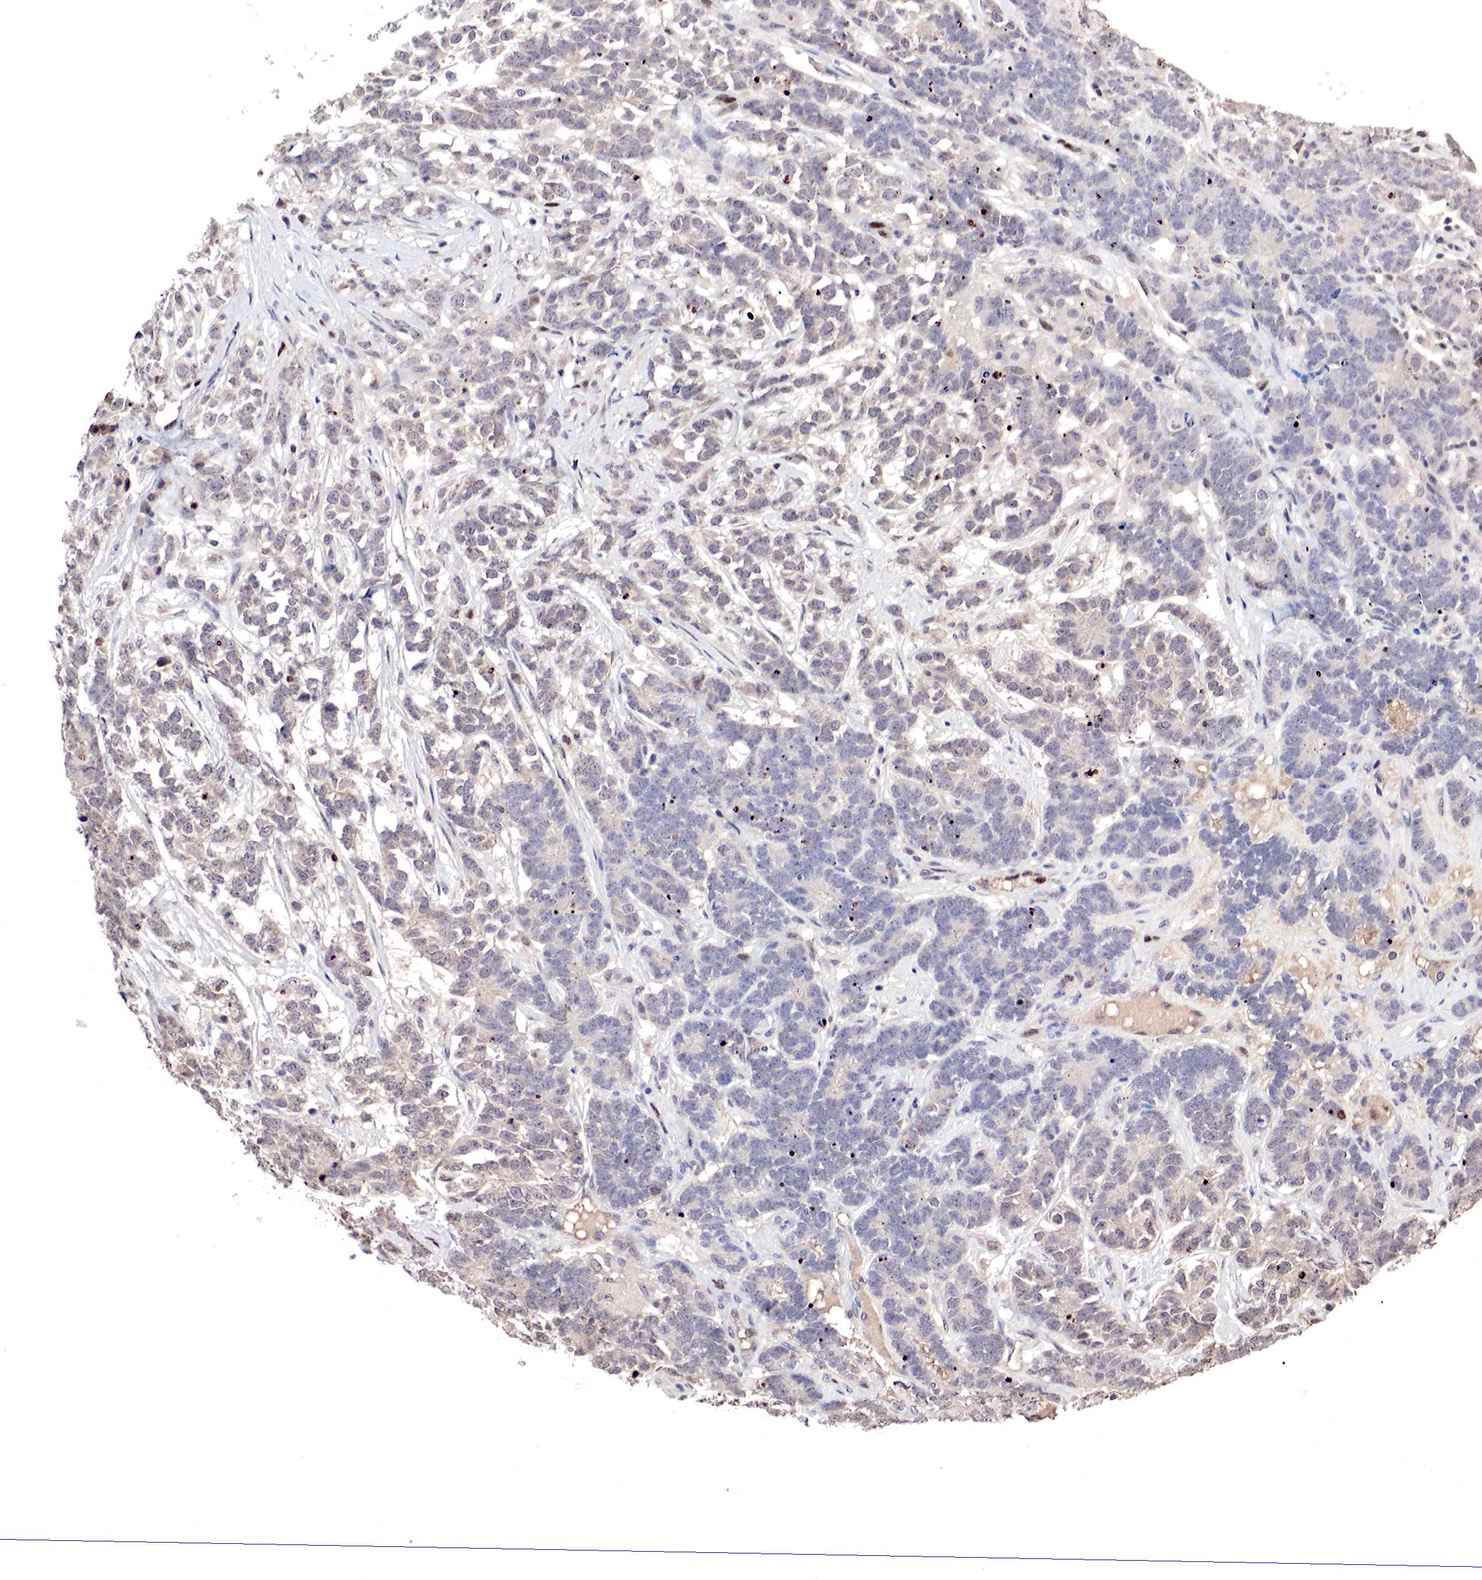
{"staining": {"intensity": "weak", "quantity": "25%-75%", "location": "cytoplasmic/membranous"}, "tissue": "testis cancer", "cell_type": "Tumor cells", "image_type": "cancer", "snomed": [{"axis": "morphology", "description": "Carcinoma, Embryonal, NOS"}, {"axis": "topography", "description": "Testis"}], "caption": "This image displays immunohistochemistry staining of embryonal carcinoma (testis), with low weak cytoplasmic/membranous staining in about 25%-75% of tumor cells.", "gene": "DACH2", "patient": {"sex": "male", "age": 26}}